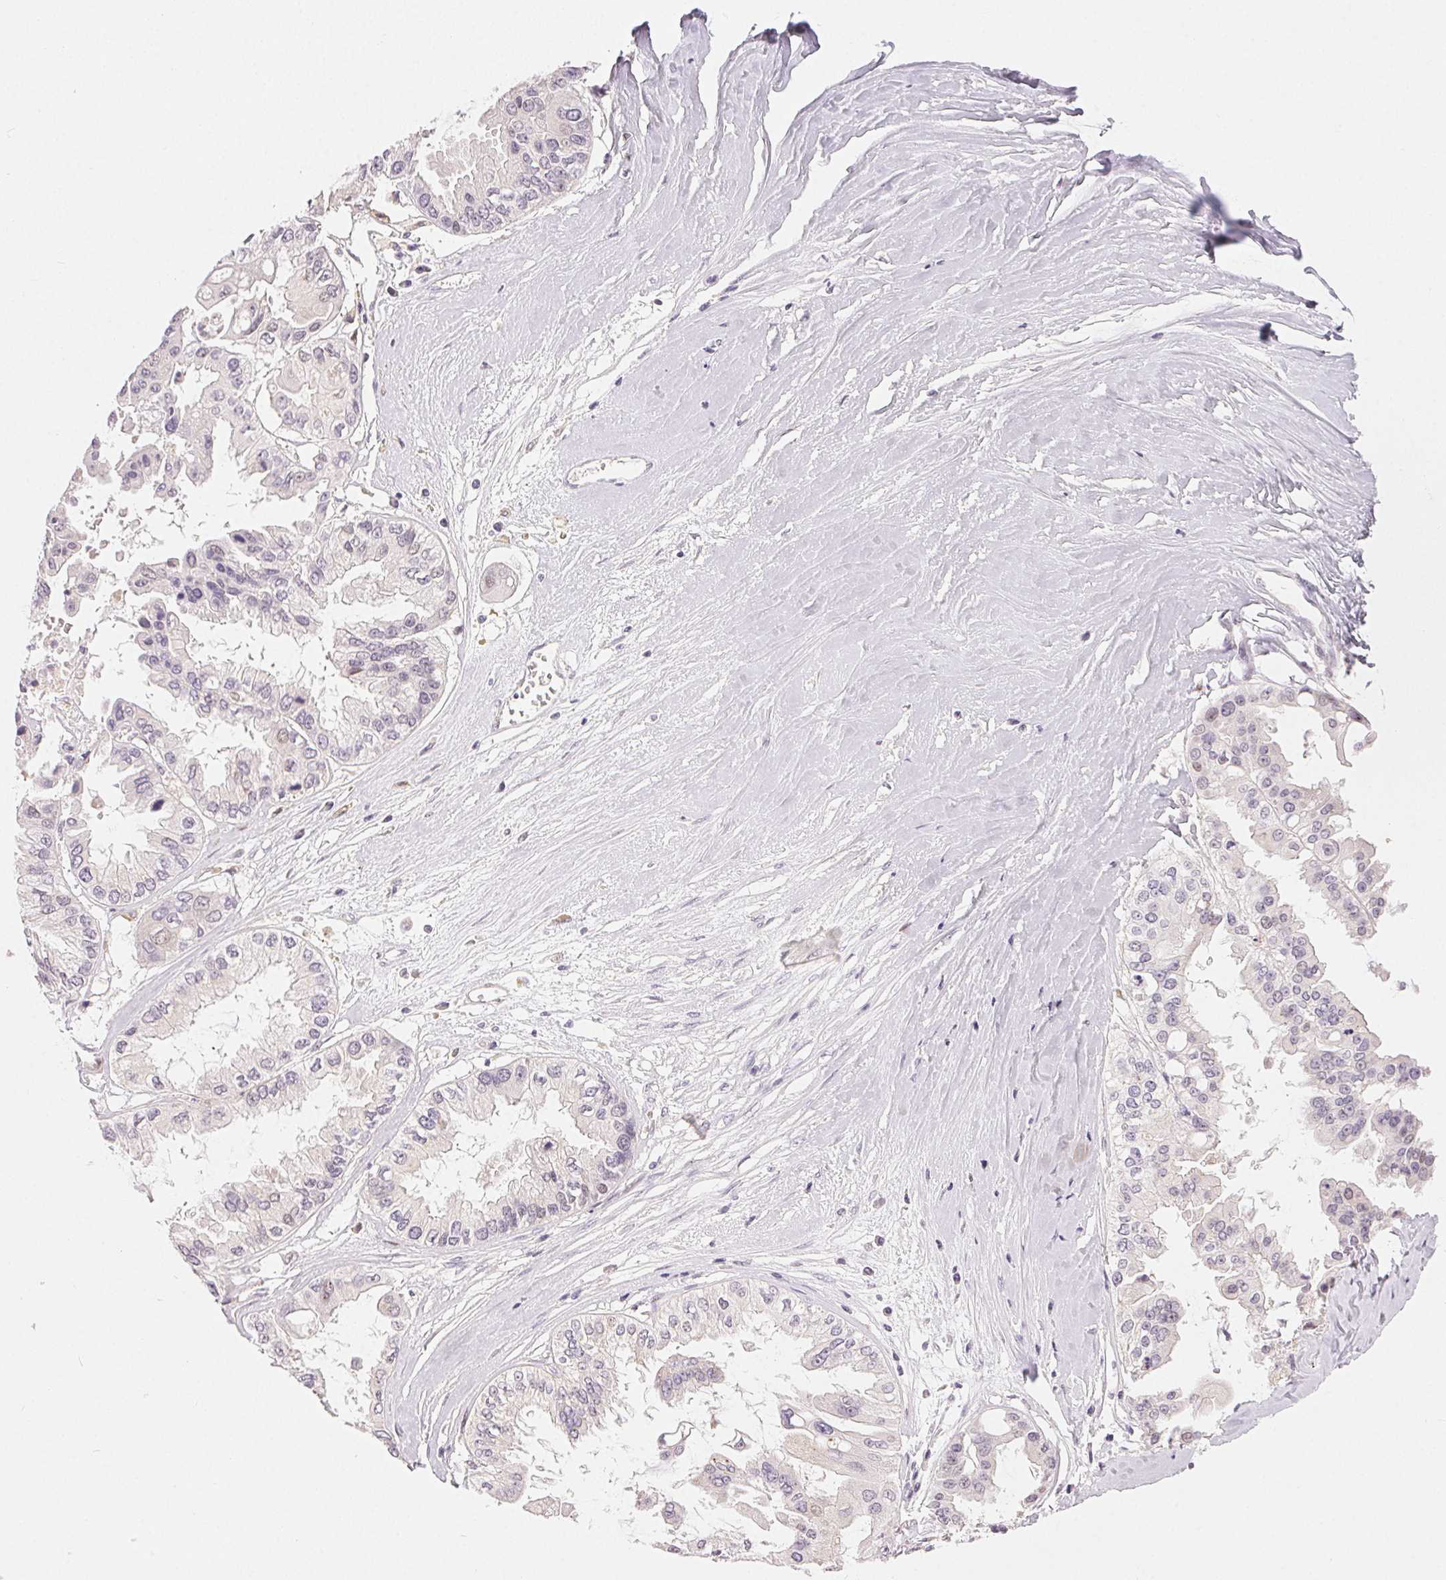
{"staining": {"intensity": "negative", "quantity": "none", "location": "none"}, "tissue": "ovarian cancer", "cell_type": "Tumor cells", "image_type": "cancer", "snomed": [{"axis": "morphology", "description": "Cystadenocarcinoma, serous, NOS"}, {"axis": "topography", "description": "Ovary"}], "caption": "A high-resolution histopathology image shows IHC staining of ovarian cancer, which demonstrates no significant staining in tumor cells. (Brightfield microscopy of DAB immunohistochemistry at high magnification).", "gene": "RPGRIP1", "patient": {"sex": "female", "age": 56}}